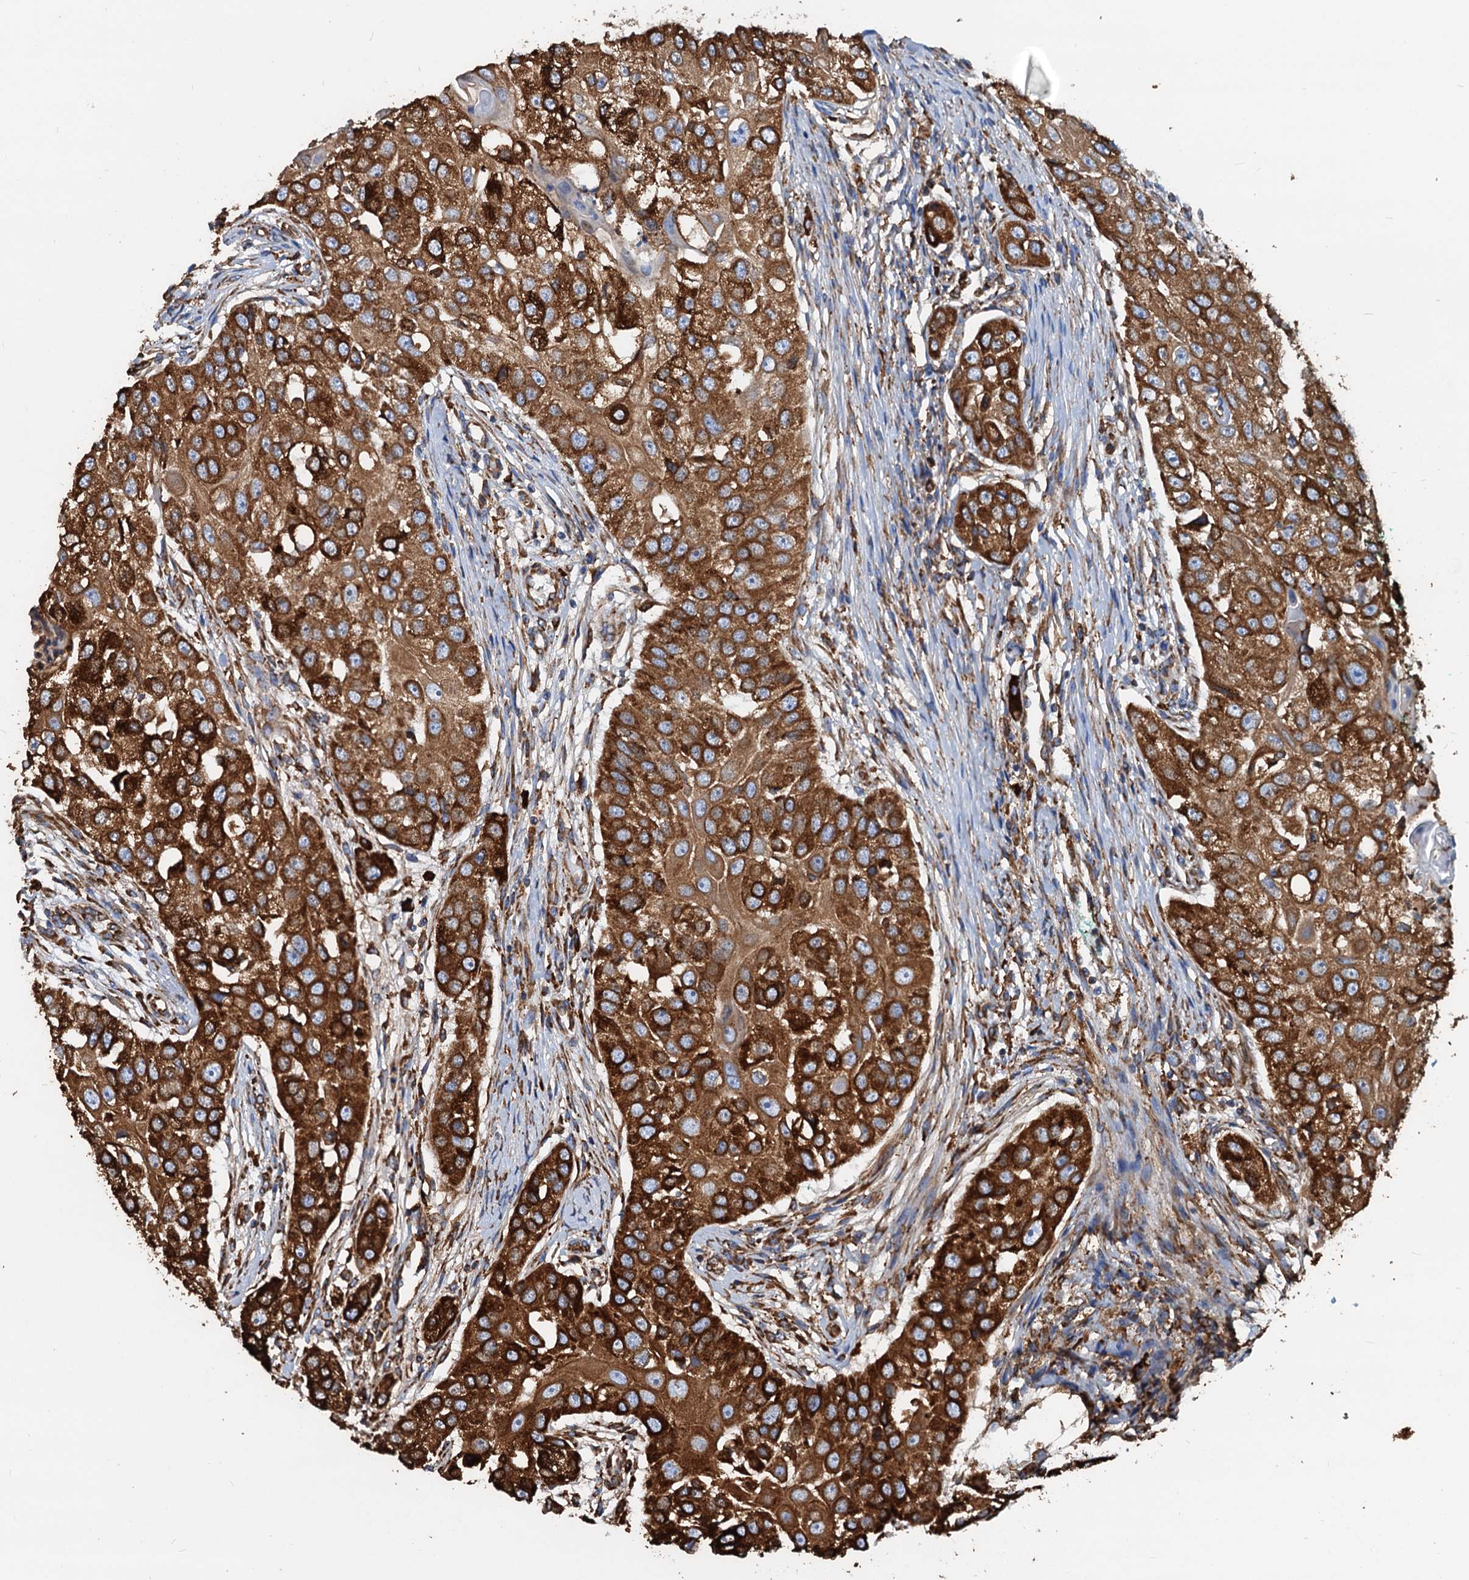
{"staining": {"intensity": "strong", "quantity": ">75%", "location": "cytoplasmic/membranous"}, "tissue": "head and neck cancer", "cell_type": "Tumor cells", "image_type": "cancer", "snomed": [{"axis": "morphology", "description": "Normal tissue, NOS"}, {"axis": "morphology", "description": "Squamous cell carcinoma, NOS"}, {"axis": "topography", "description": "Skeletal muscle"}, {"axis": "topography", "description": "Head-Neck"}], "caption": "Head and neck cancer stained with a brown dye displays strong cytoplasmic/membranous positive expression in approximately >75% of tumor cells.", "gene": "HSPA5", "patient": {"sex": "male", "age": 51}}